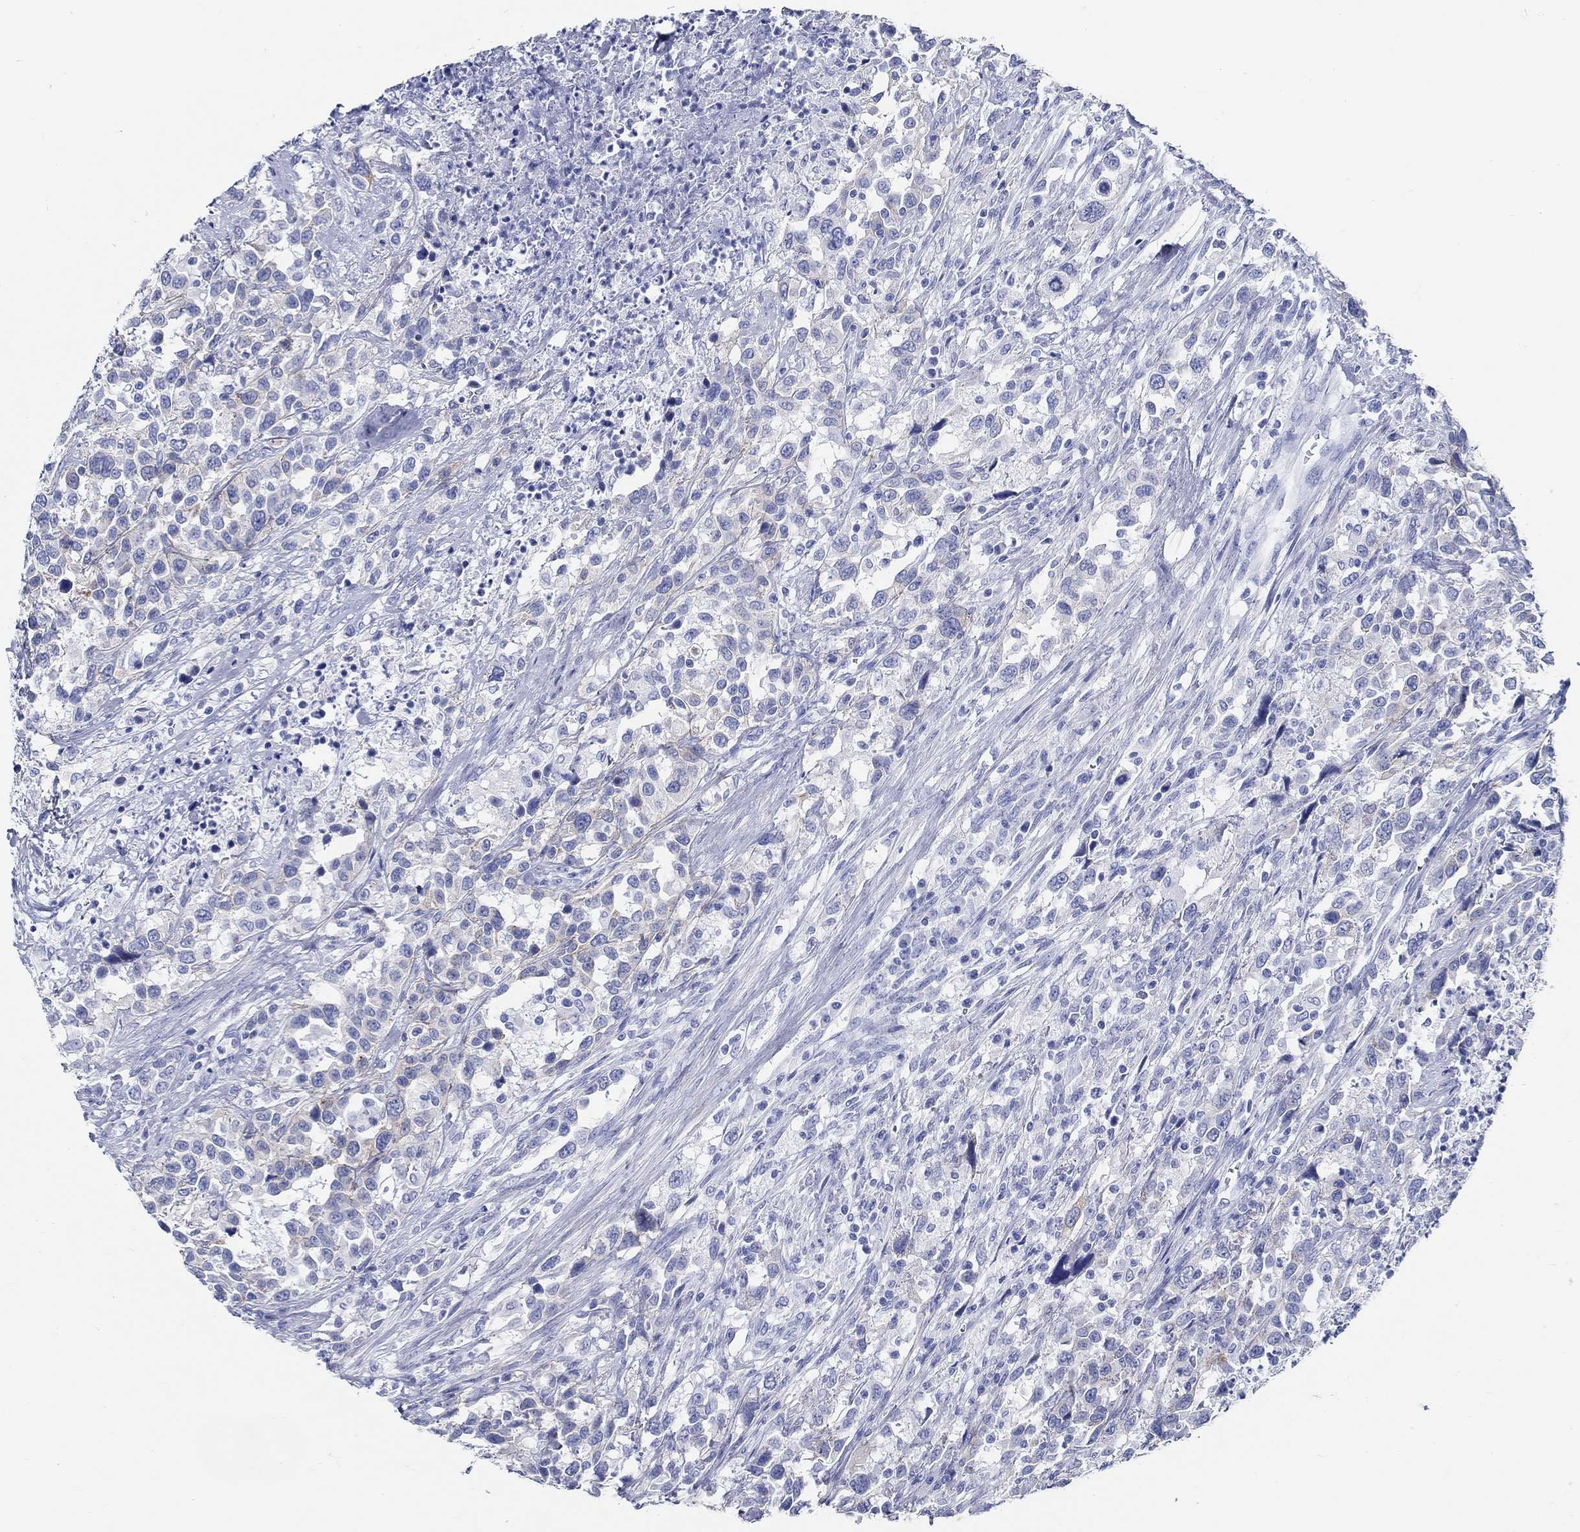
{"staining": {"intensity": "negative", "quantity": "none", "location": "none"}, "tissue": "urothelial cancer", "cell_type": "Tumor cells", "image_type": "cancer", "snomed": [{"axis": "morphology", "description": "Urothelial carcinoma, NOS"}, {"axis": "morphology", "description": "Urothelial carcinoma, High grade"}, {"axis": "topography", "description": "Urinary bladder"}], "caption": "The photomicrograph demonstrates no staining of tumor cells in transitional cell carcinoma.", "gene": "RD3L", "patient": {"sex": "female", "age": 64}}